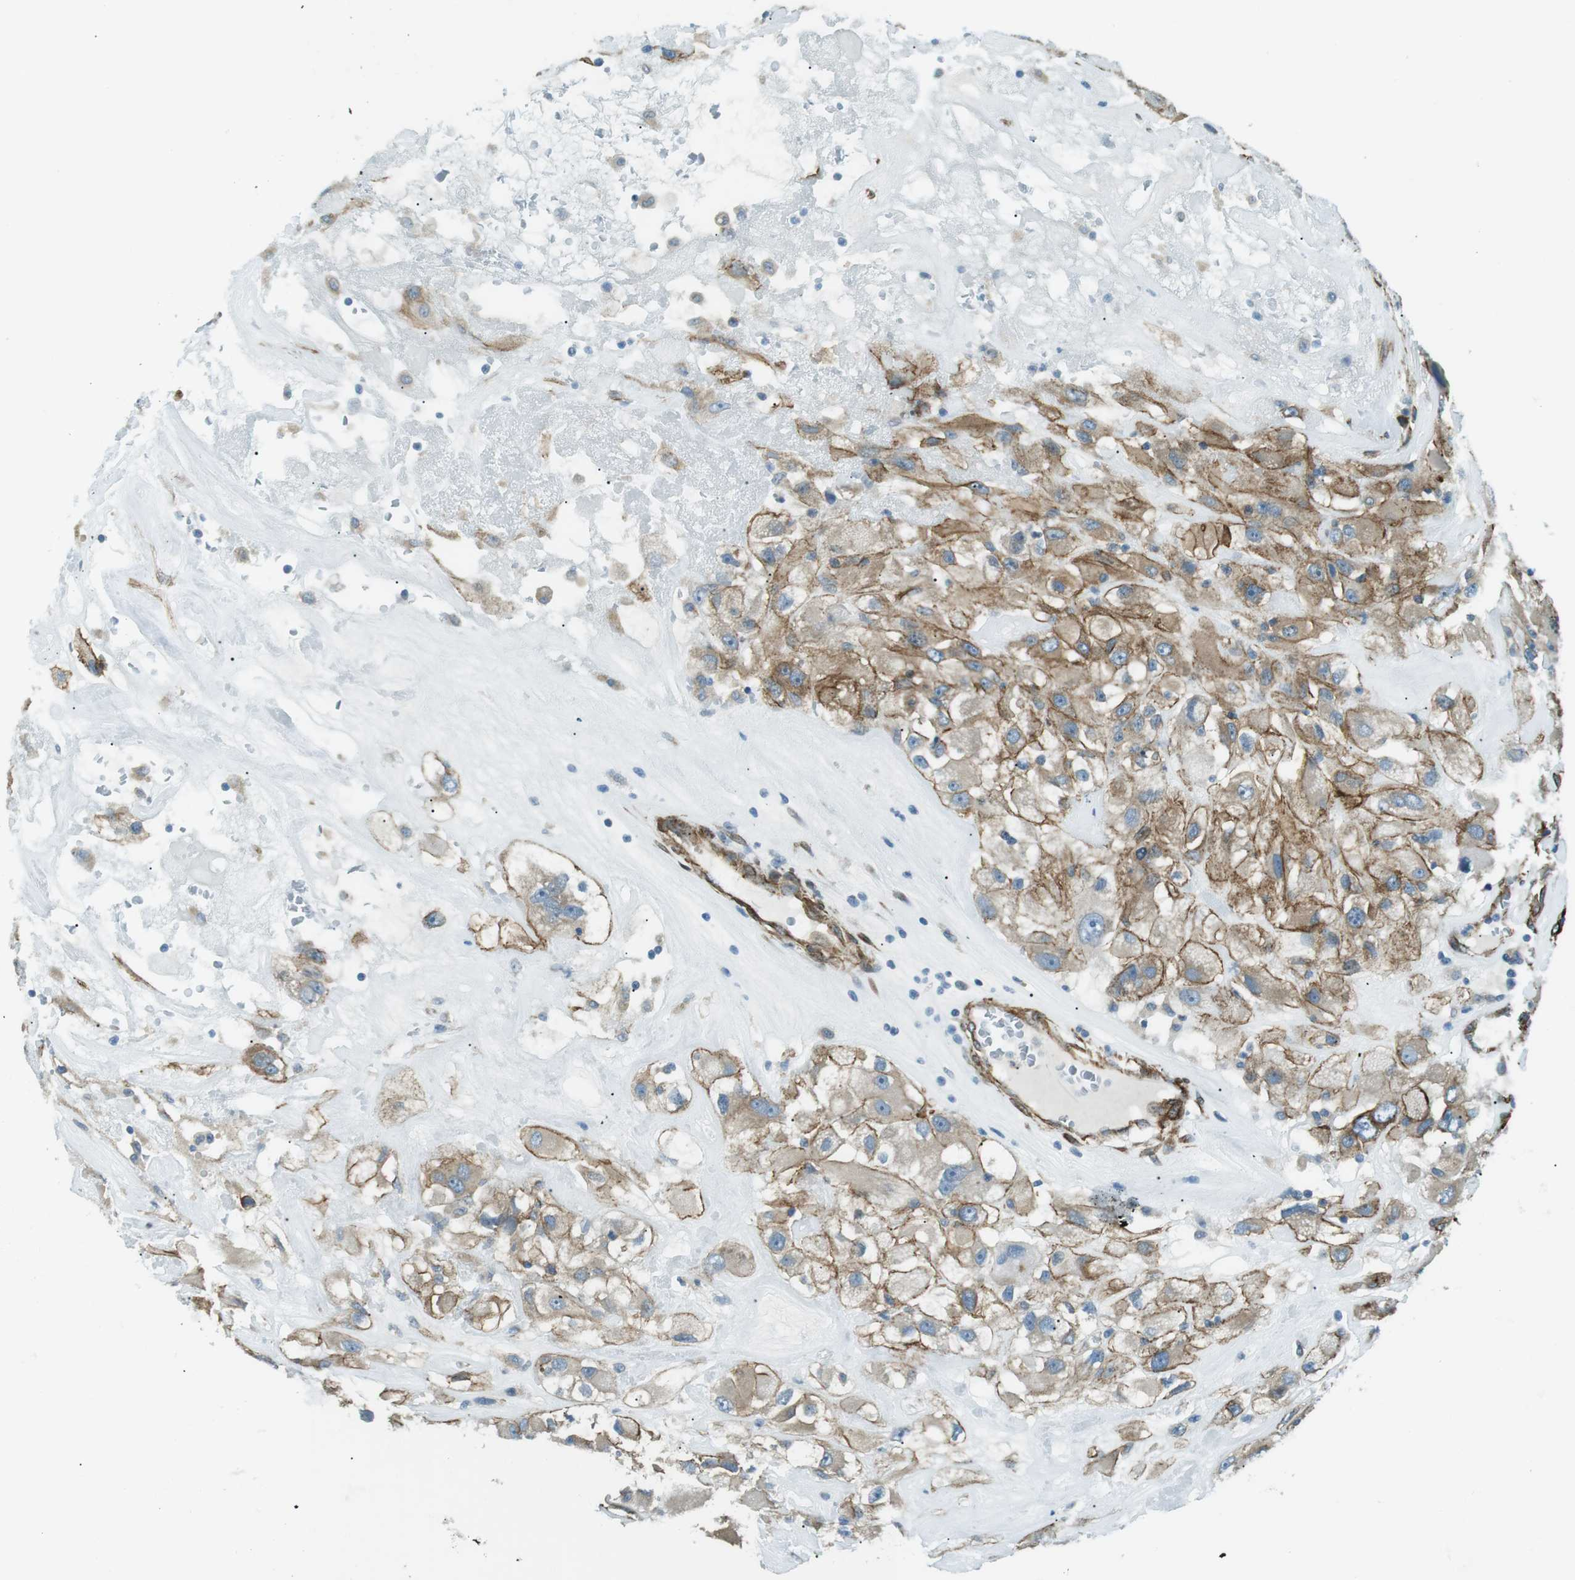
{"staining": {"intensity": "weak", "quantity": ">75%", "location": "cytoplasmic/membranous"}, "tissue": "renal cancer", "cell_type": "Tumor cells", "image_type": "cancer", "snomed": [{"axis": "morphology", "description": "Adenocarcinoma, NOS"}, {"axis": "topography", "description": "Kidney"}], "caption": "Tumor cells exhibit weak cytoplasmic/membranous staining in approximately >75% of cells in renal cancer (adenocarcinoma).", "gene": "ODR4", "patient": {"sex": "female", "age": 52}}